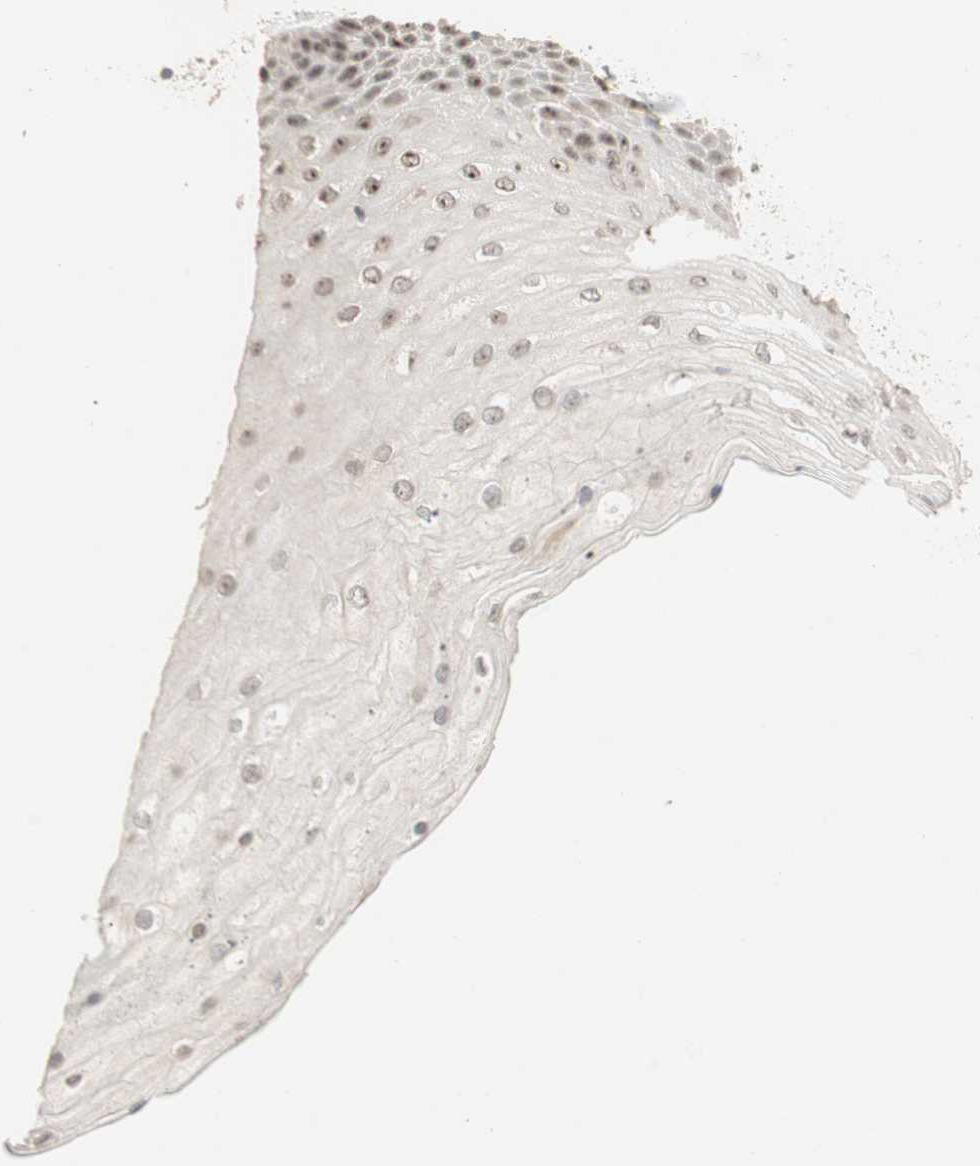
{"staining": {"intensity": "moderate", "quantity": "<25%", "location": "nuclear"}, "tissue": "skin", "cell_type": "Epidermal cells", "image_type": "normal", "snomed": [{"axis": "morphology", "description": "Normal tissue, NOS"}, {"axis": "topography", "description": "Anal"}], "caption": "A low amount of moderate nuclear expression is seen in about <25% of epidermal cells in unremarkable skin.", "gene": "ETV4", "patient": {"sex": "female", "age": 46}}